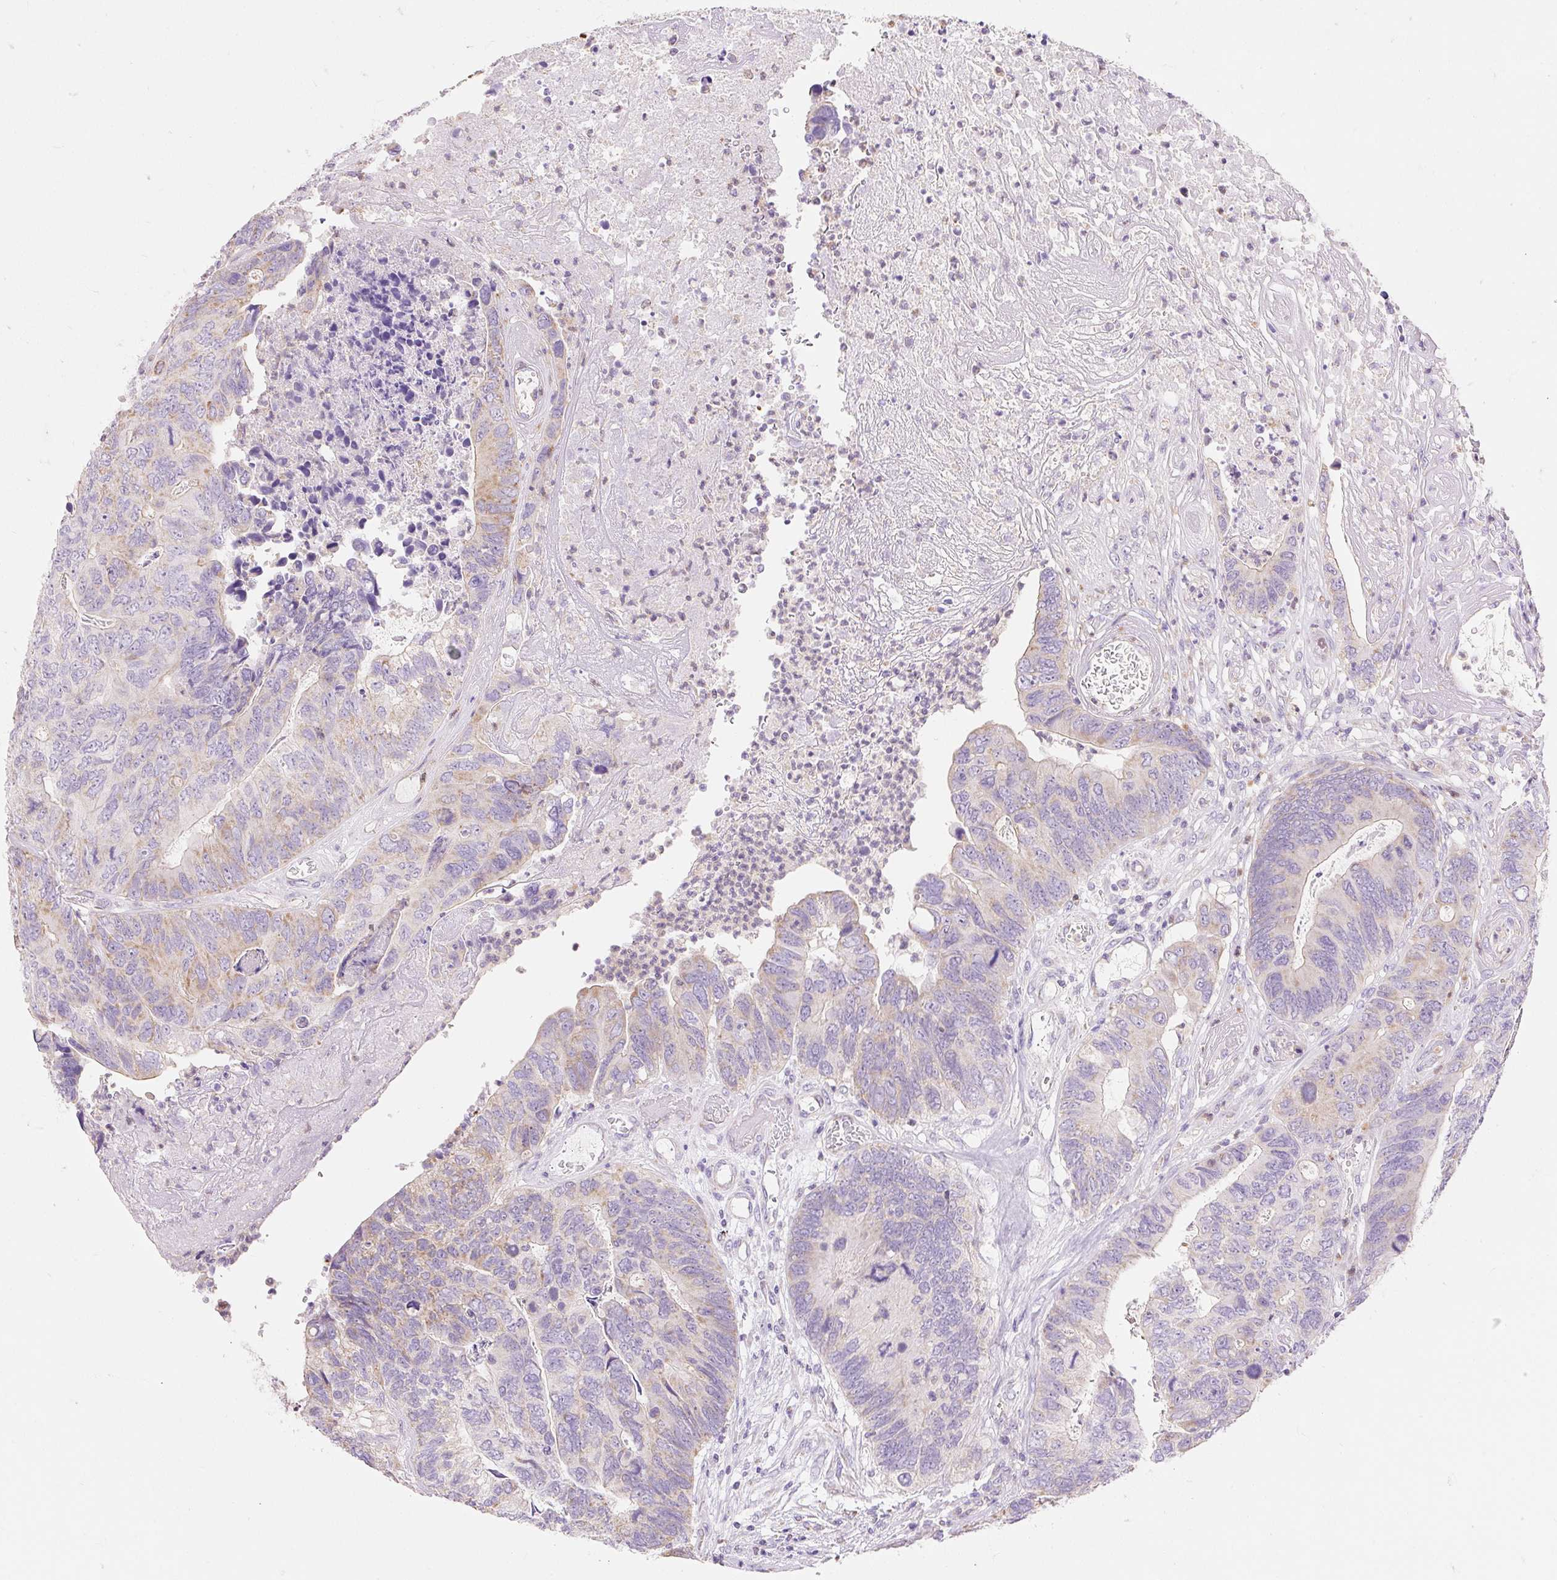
{"staining": {"intensity": "weak", "quantity": "25%-75%", "location": "cytoplasmic/membranous"}, "tissue": "colorectal cancer", "cell_type": "Tumor cells", "image_type": "cancer", "snomed": [{"axis": "morphology", "description": "Adenocarcinoma, NOS"}, {"axis": "topography", "description": "Colon"}], "caption": "About 25%-75% of tumor cells in human adenocarcinoma (colorectal) show weak cytoplasmic/membranous protein staining as visualized by brown immunohistochemical staining.", "gene": "DHX35", "patient": {"sex": "female", "age": 67}}